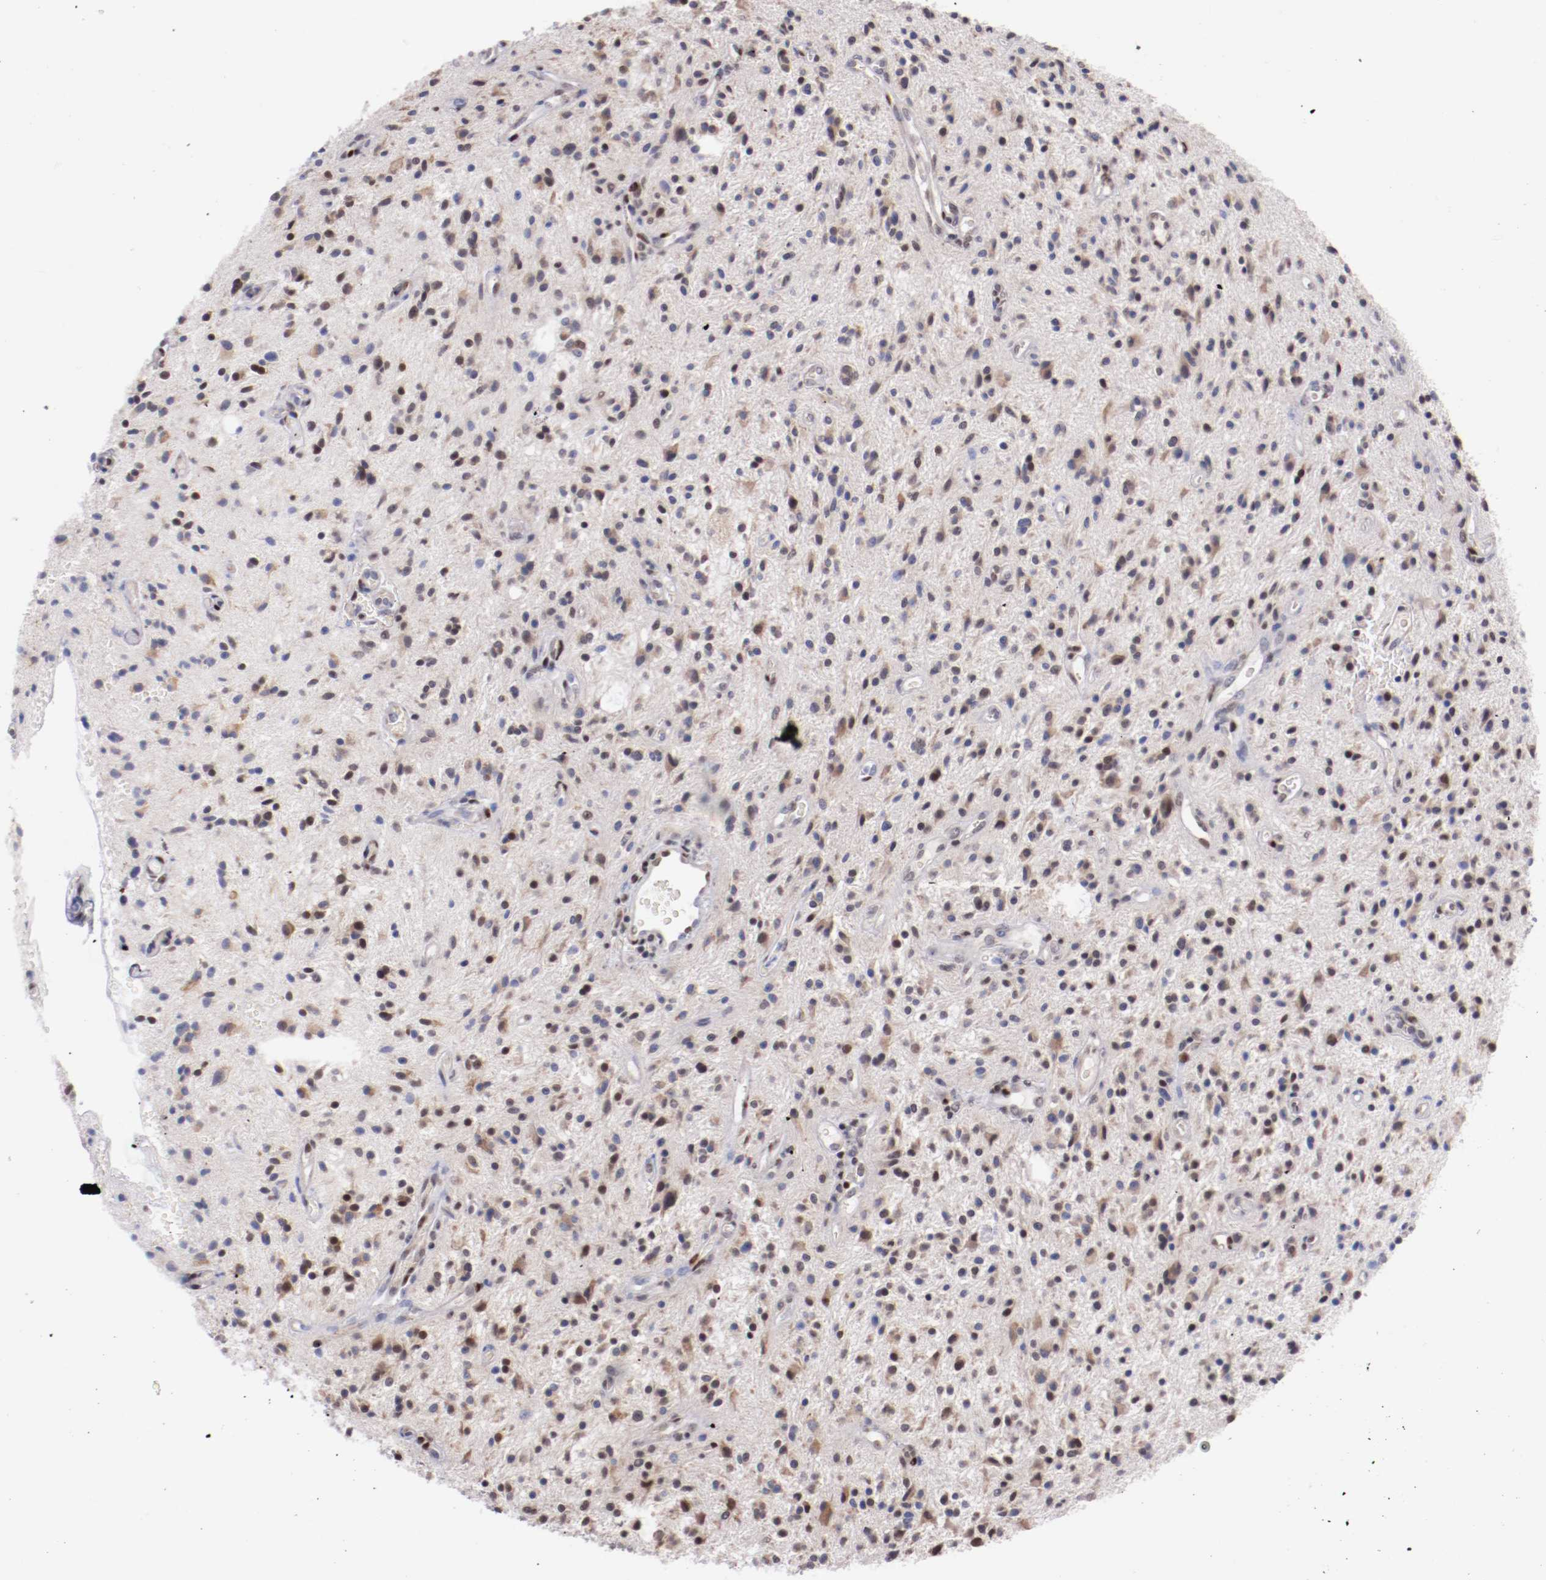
{"staining": {"intensity": "weak", "quantity": "<25%", "location": "nuclear"}, "tissue": "glioma", "cell_type": "Tumor cells", "image_type": "cancer", "snomed": [{"axis": "morphology", "description": "Glioma, malignant, NOS"}, {"axis": "topography", "description": "Cerebellum"}], "caption": "A histopathology image of glioma stained for a protein reveals no brown staining in tumor cells.", "gene": "SRF", "patient": {"sex": "female", "age": 10}}